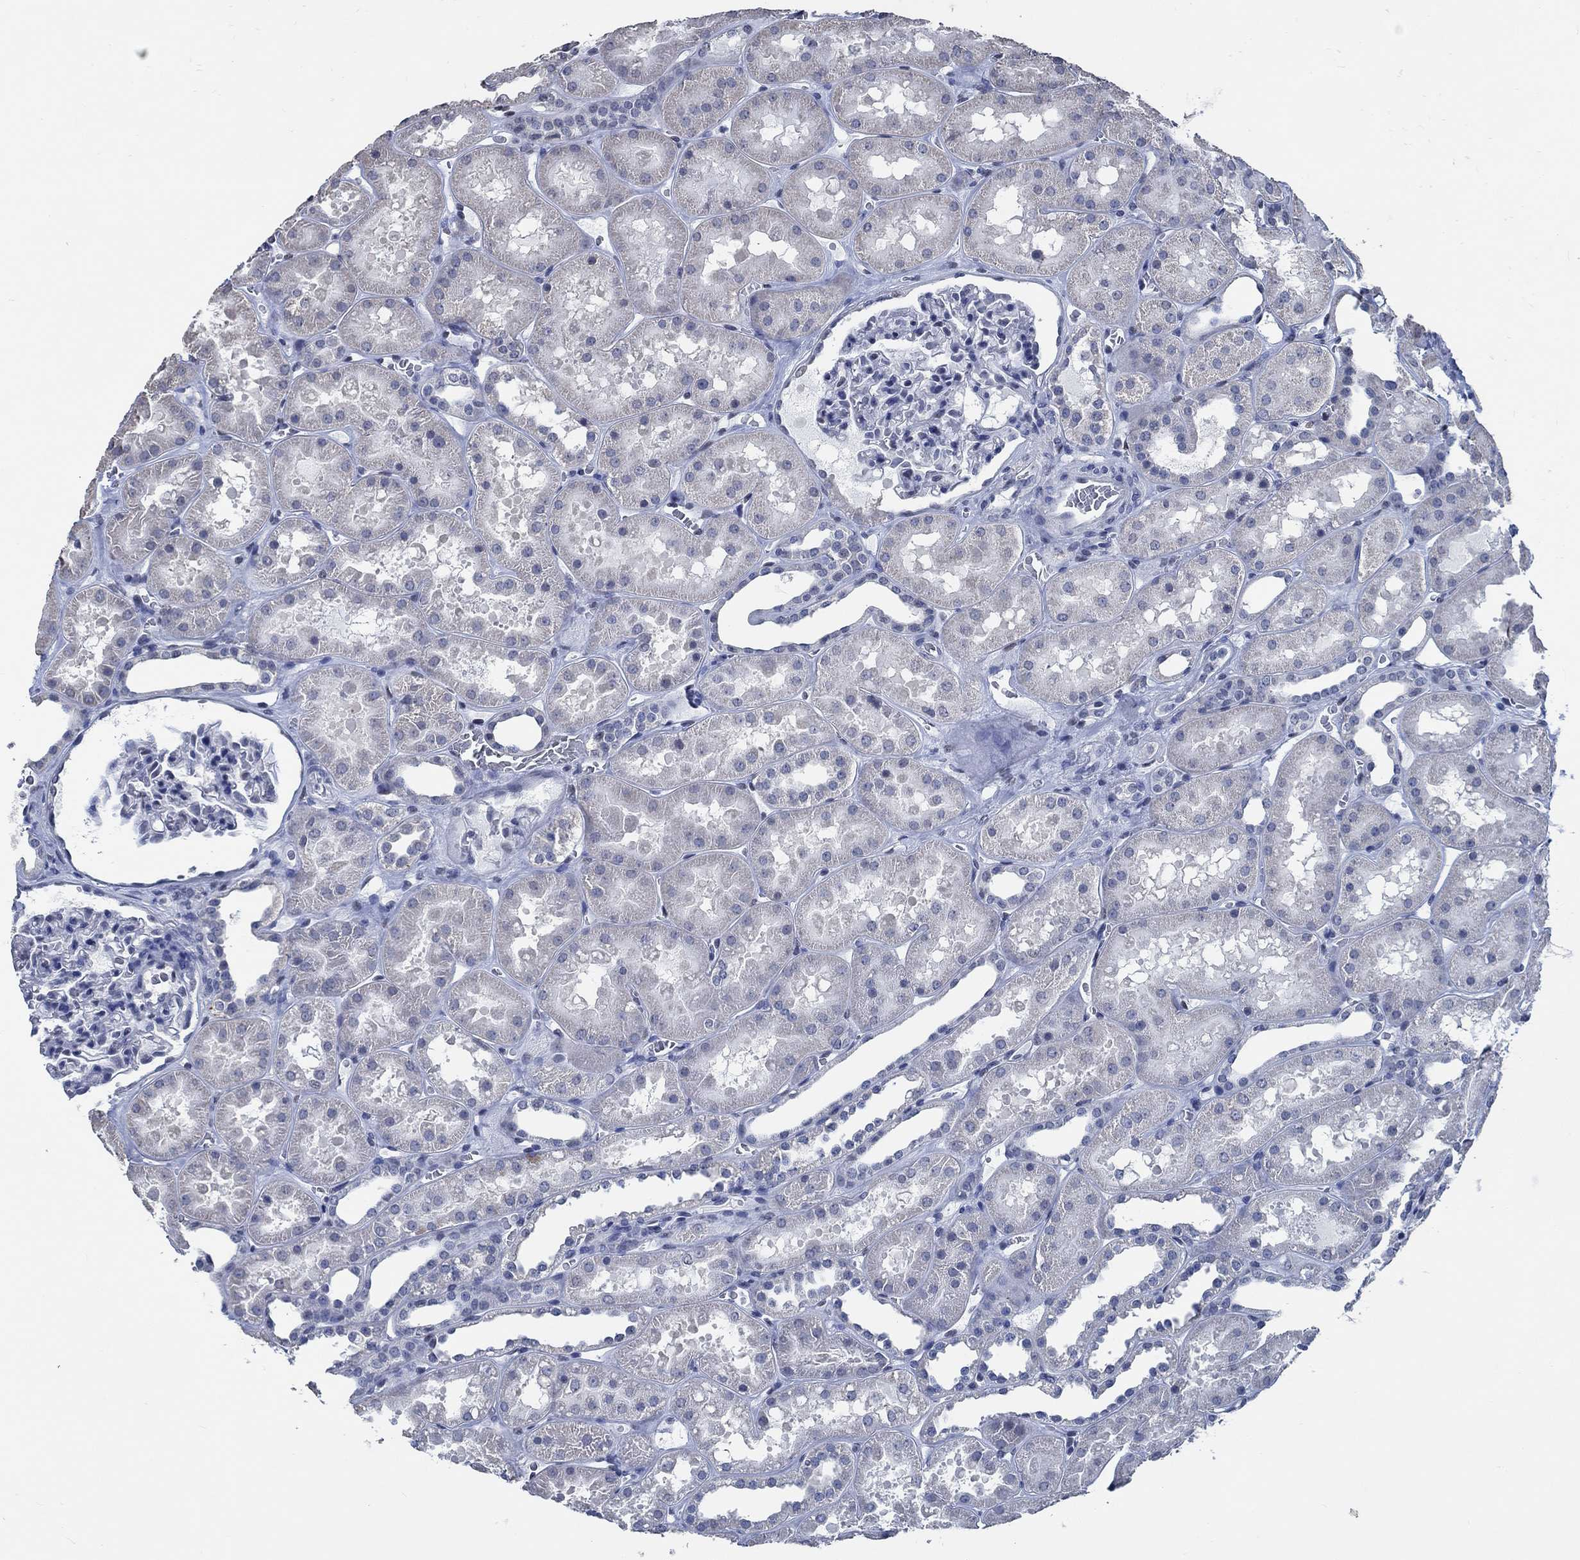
{"staining": {"intensity": "negative", "quantity": "none", "location": "none"}, "tissue": "kidney", "cell_type": "Cells in glomeruli", "image_type": "normal", "snomed": [{"axis": "morphology", "description": "Normal tissue, NOS"}, {"axis": "topography", "description": "Kidney"}], "caption": "A high-resolution image shows IHC staining of normal kidney, which reveals no significant positivity in cells in glomeruli.", "gene": "OBSCN", "patient": {"sex": "female", "age": 41}}